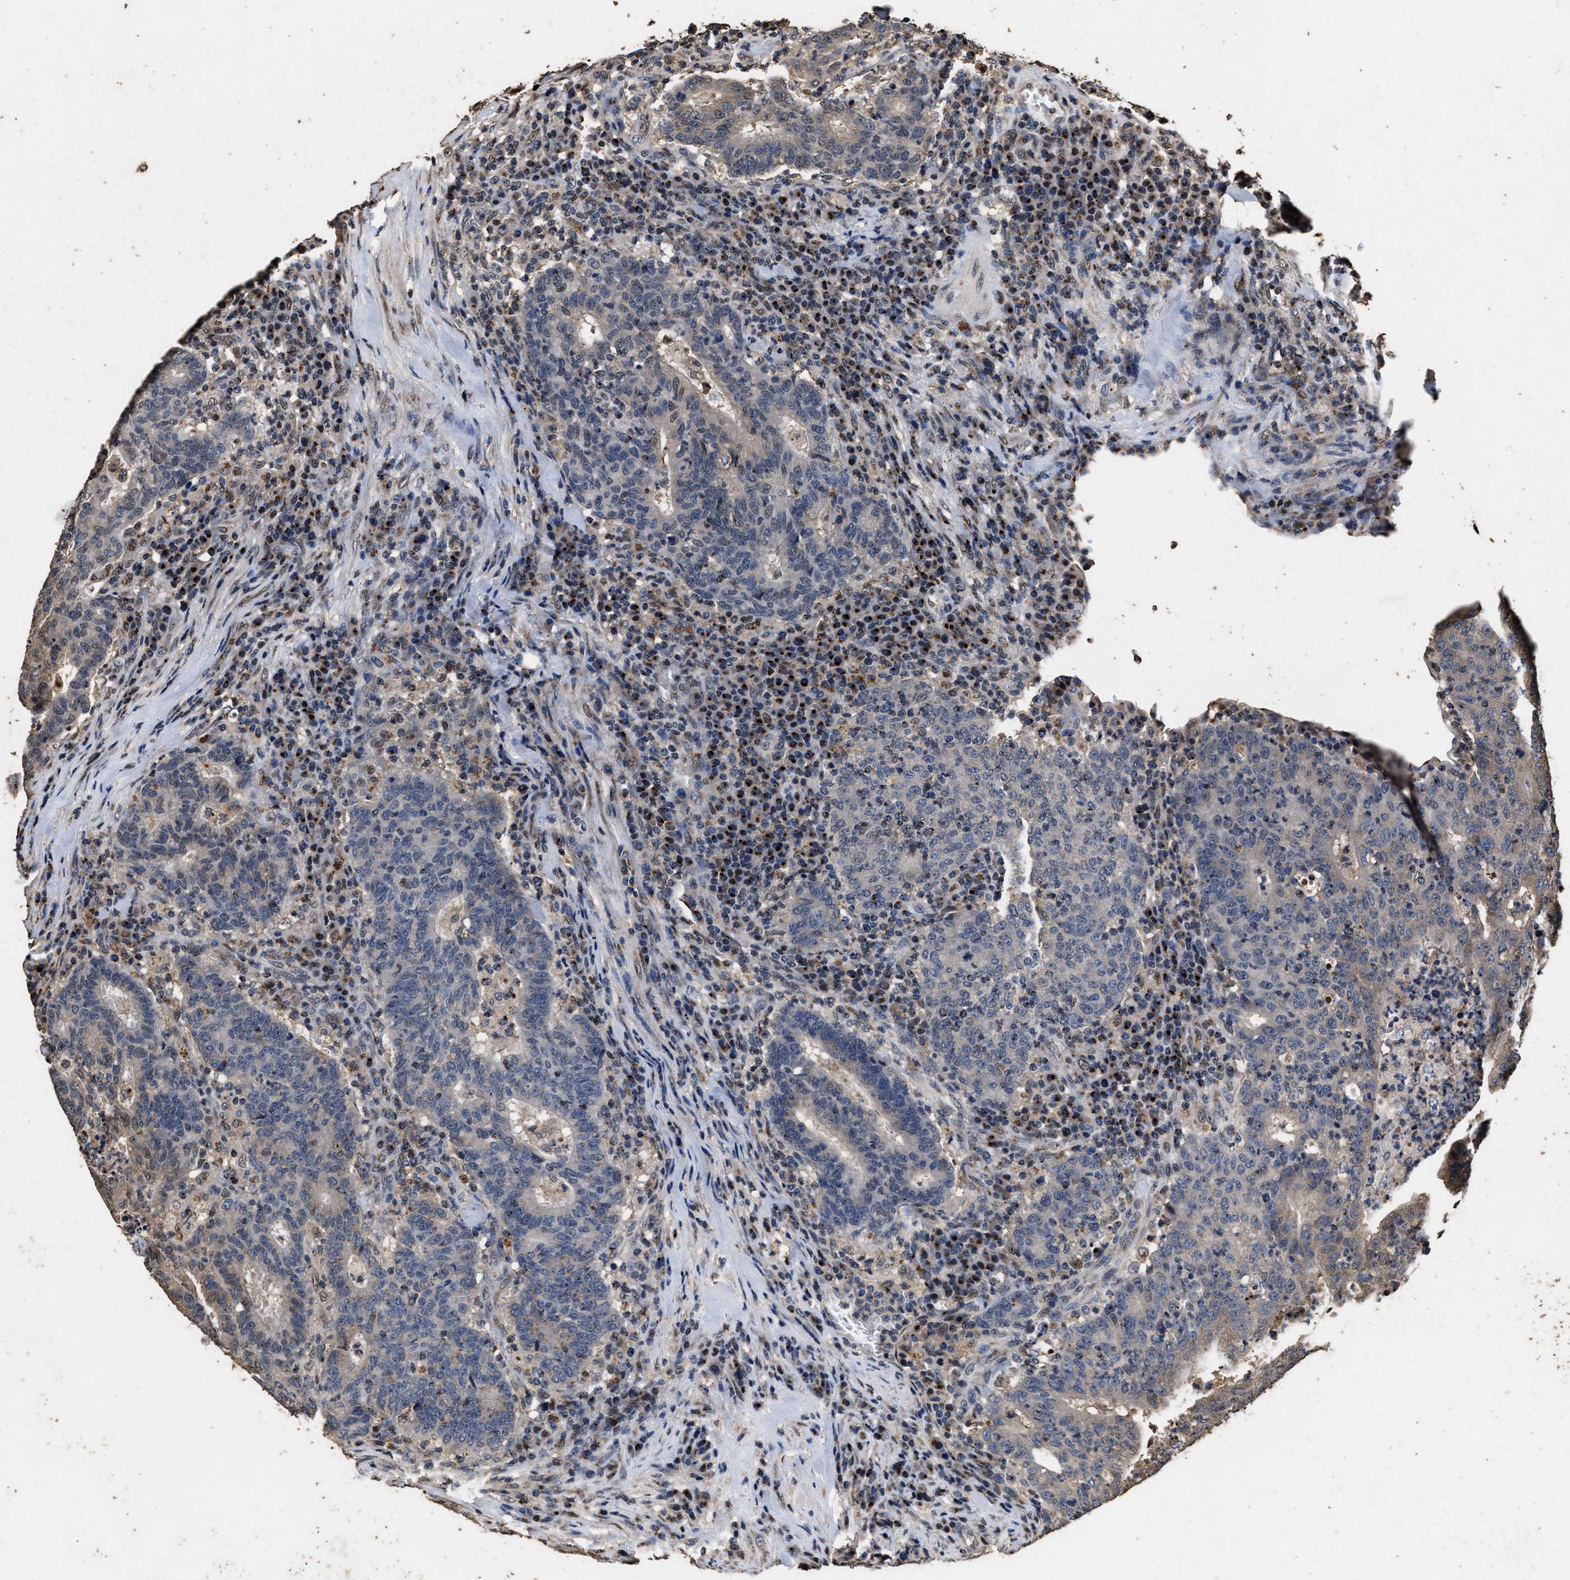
{"staining": {"intensity": "negative", "quantity": "none", "location": "none"}, "tissue": "colorectal cancer", "cell_type": "Tumor cells", "image_type": "cancer", "snomed": [{"axis": "morphology", "description": "Adenocarcinoma, NOS"}, {"axis": "topography", "description": "Colon"}], "caption": "This is an immunohistochemistry (IHC) photomicrograph of colorectal cancer (adenocarcinoma). There is no staining in tumor cells.", "gene": "TPST2", "patient": {"sex": "female", "age": 75}}